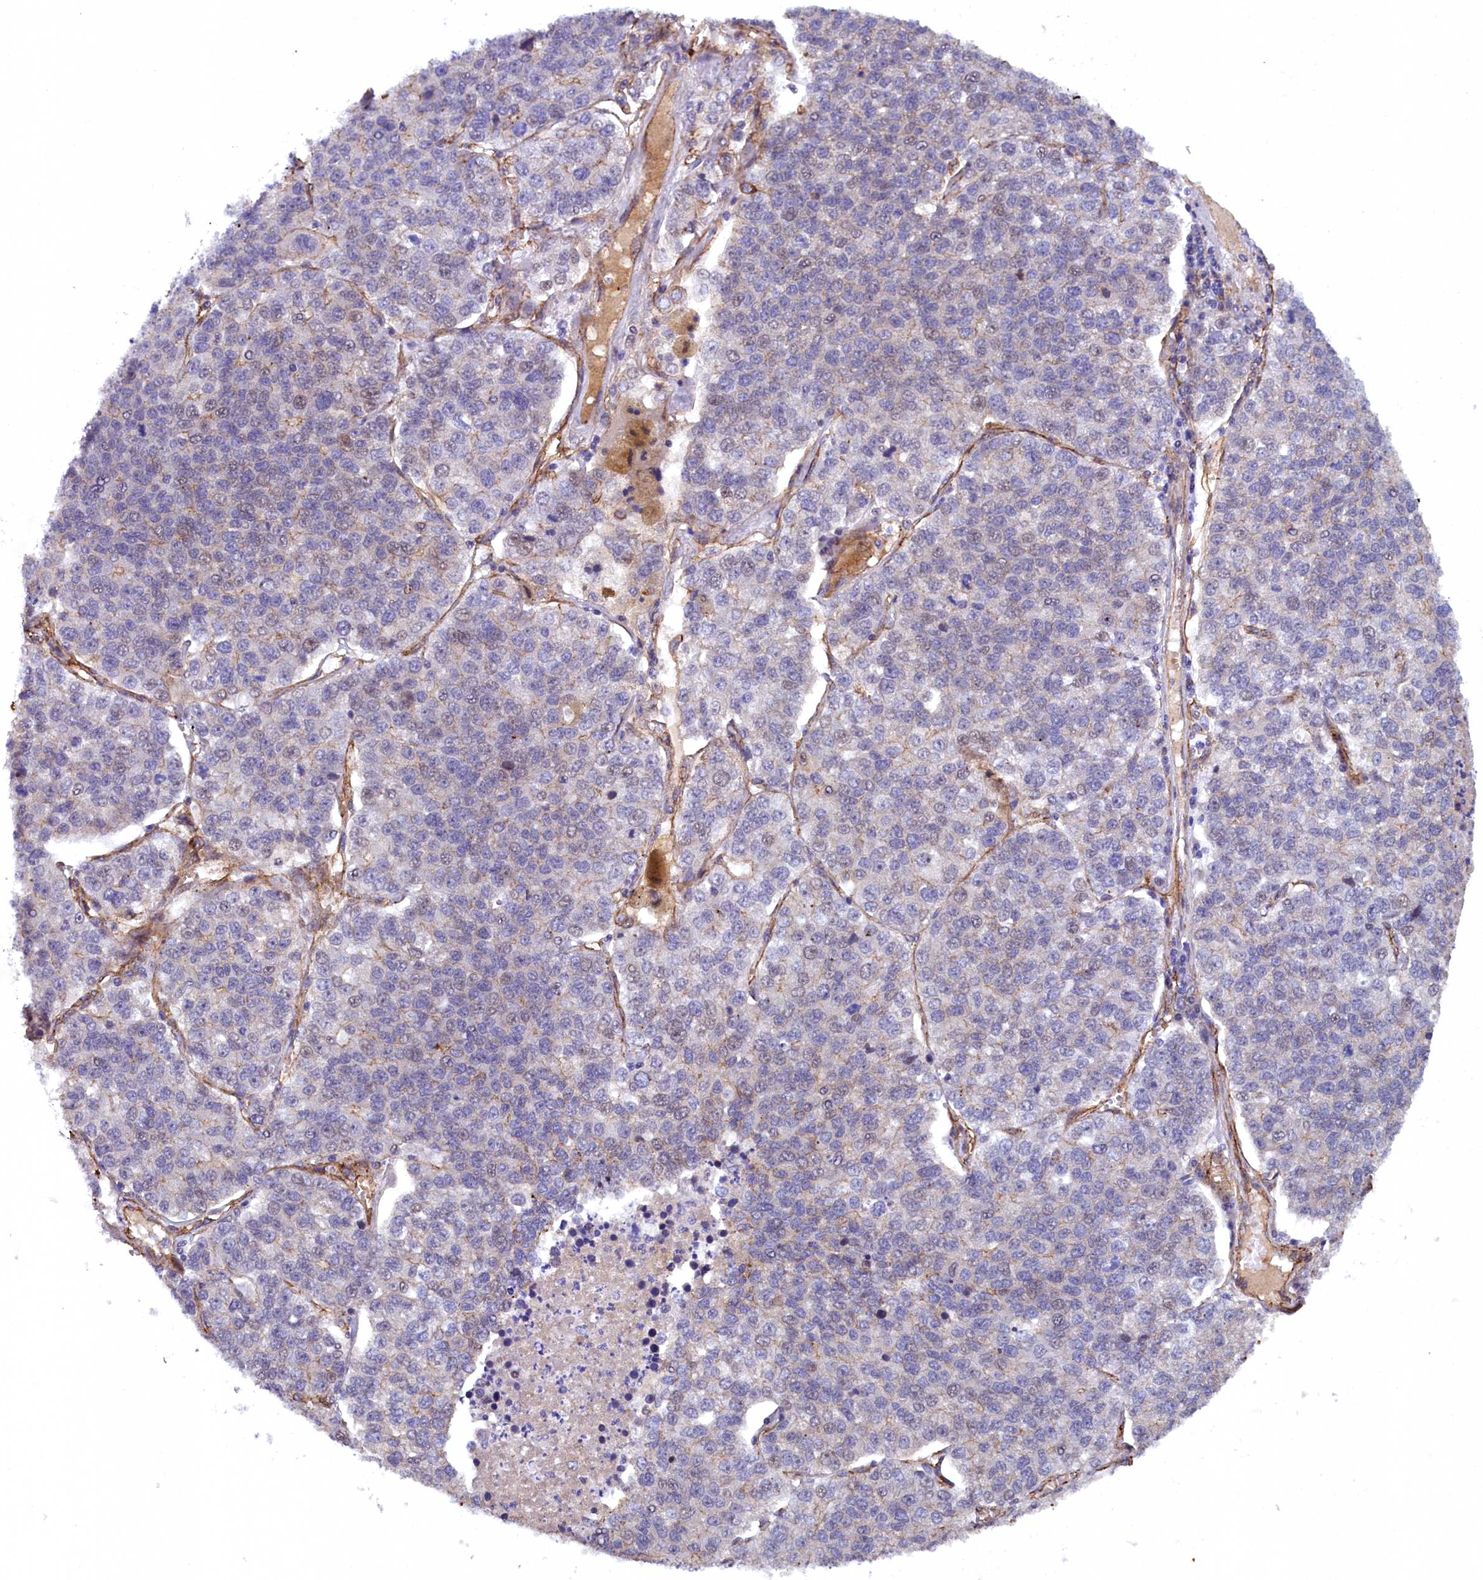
{"staining": {"intensity": "negative", "quantity": "none", "location": "none"}, "tissue": "lung cancer", "cell_type": "Tumor cells", "image_type": "cancer", "snomed": [{"axis": "morphology", "description": "Adenocarcinoma, NOS"}, {"axis": "topography", "description": "Lung"}], "caption": "Tumor cells are negative for protein expression in human lung cancer (adenocarcinoma).", "gene": "ARL14EP", "patient": {"sex": "male", "age": 49}}